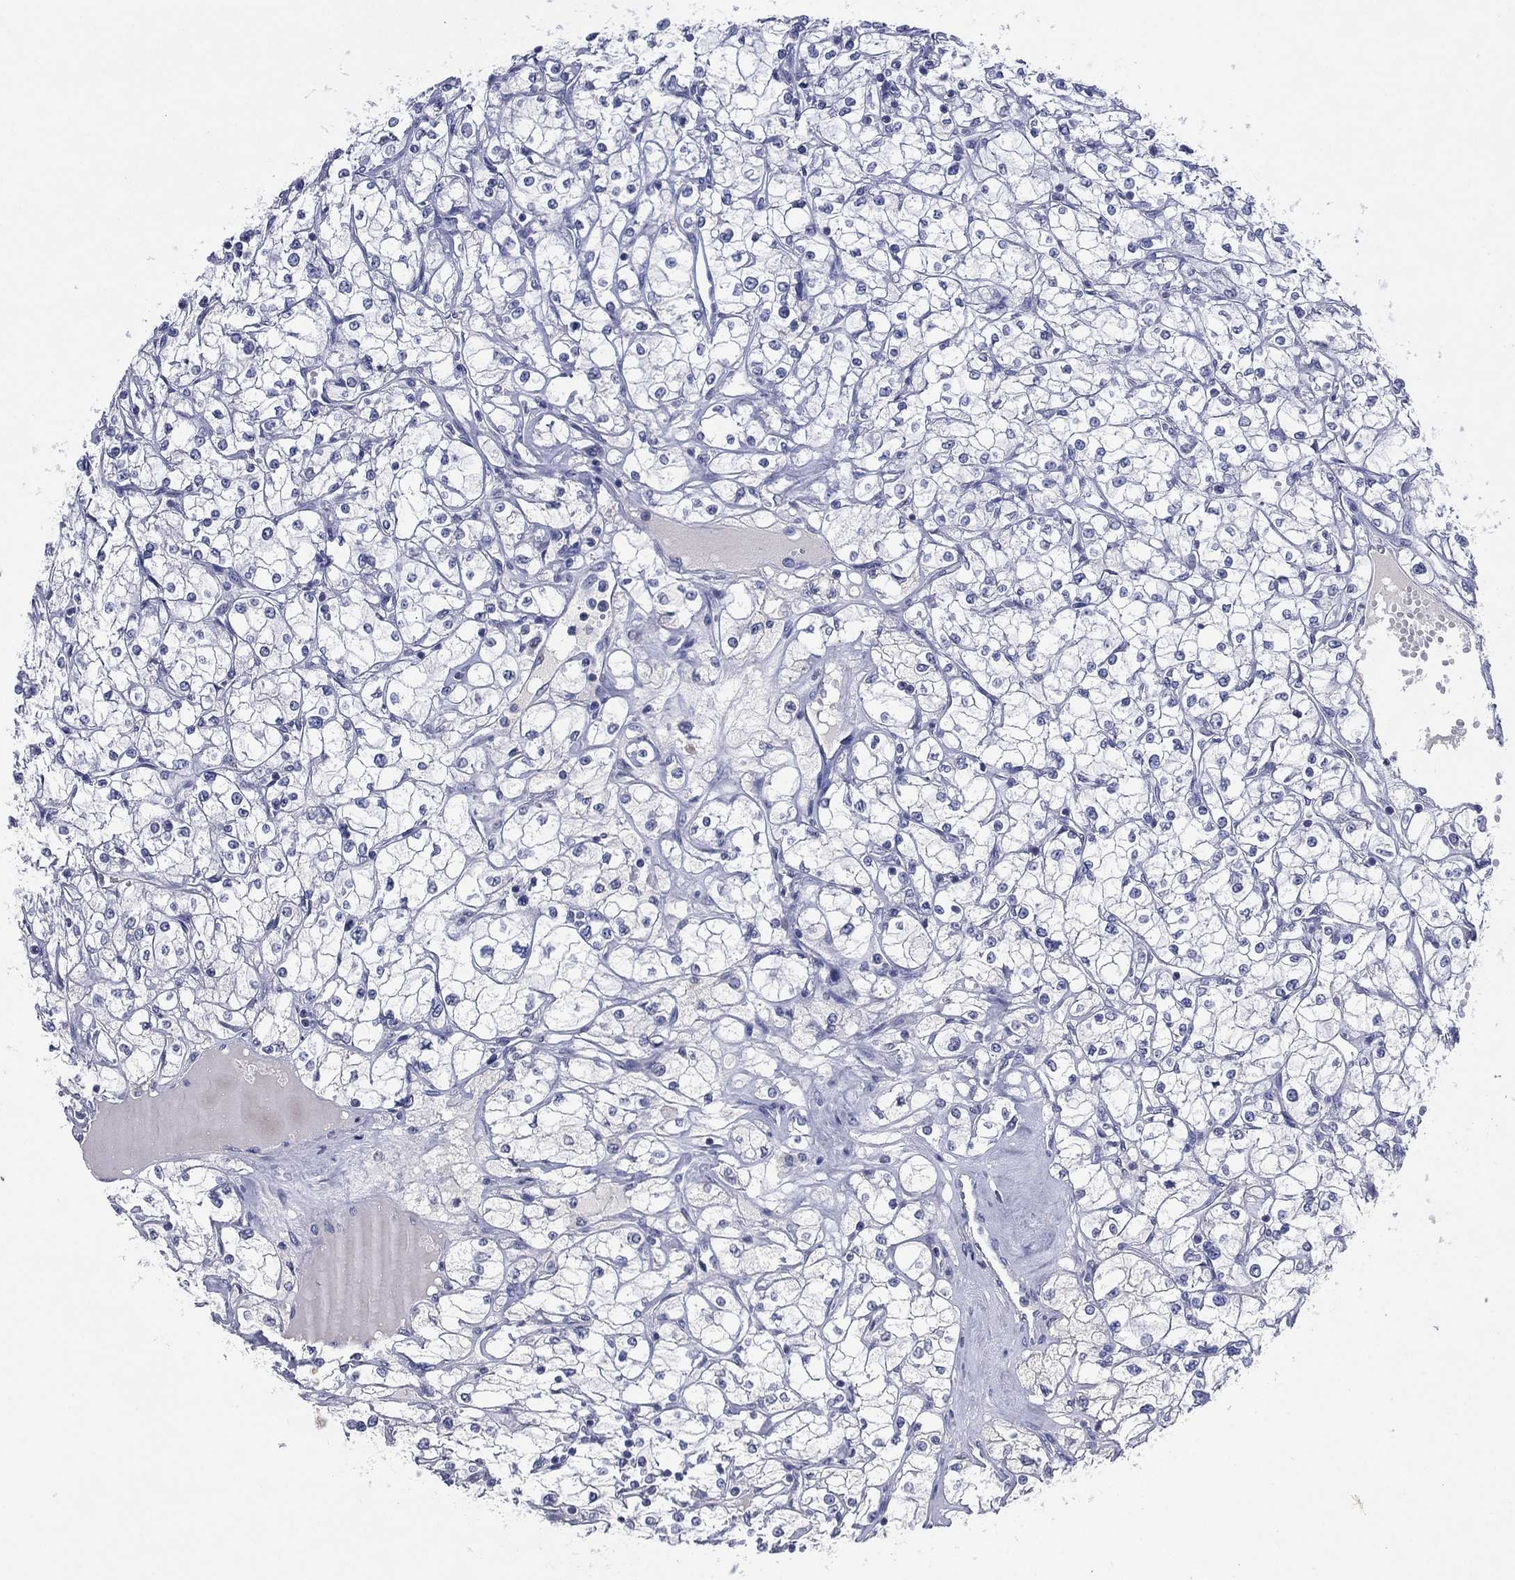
{"staining": {"intensity": "negative", "quantity": "none", "location": "none"}, "tissue": "renal cancer", "cell_type": "Tumor cells", "image_type": "cancer", "snomed": [{"axis": "morphology", "description": "Adenocarcinoma, NOS"}, {"axis": "topography", "description": "Kidney"}], "caption": "Tumor cells show no significant protein positivity in adenocarcinoma (renal). (DAB (3,3'-diaminobenzidine) IHC, high magnification).", "gene": "KRT35", "patient": {"sex": "male", "age": 67}}